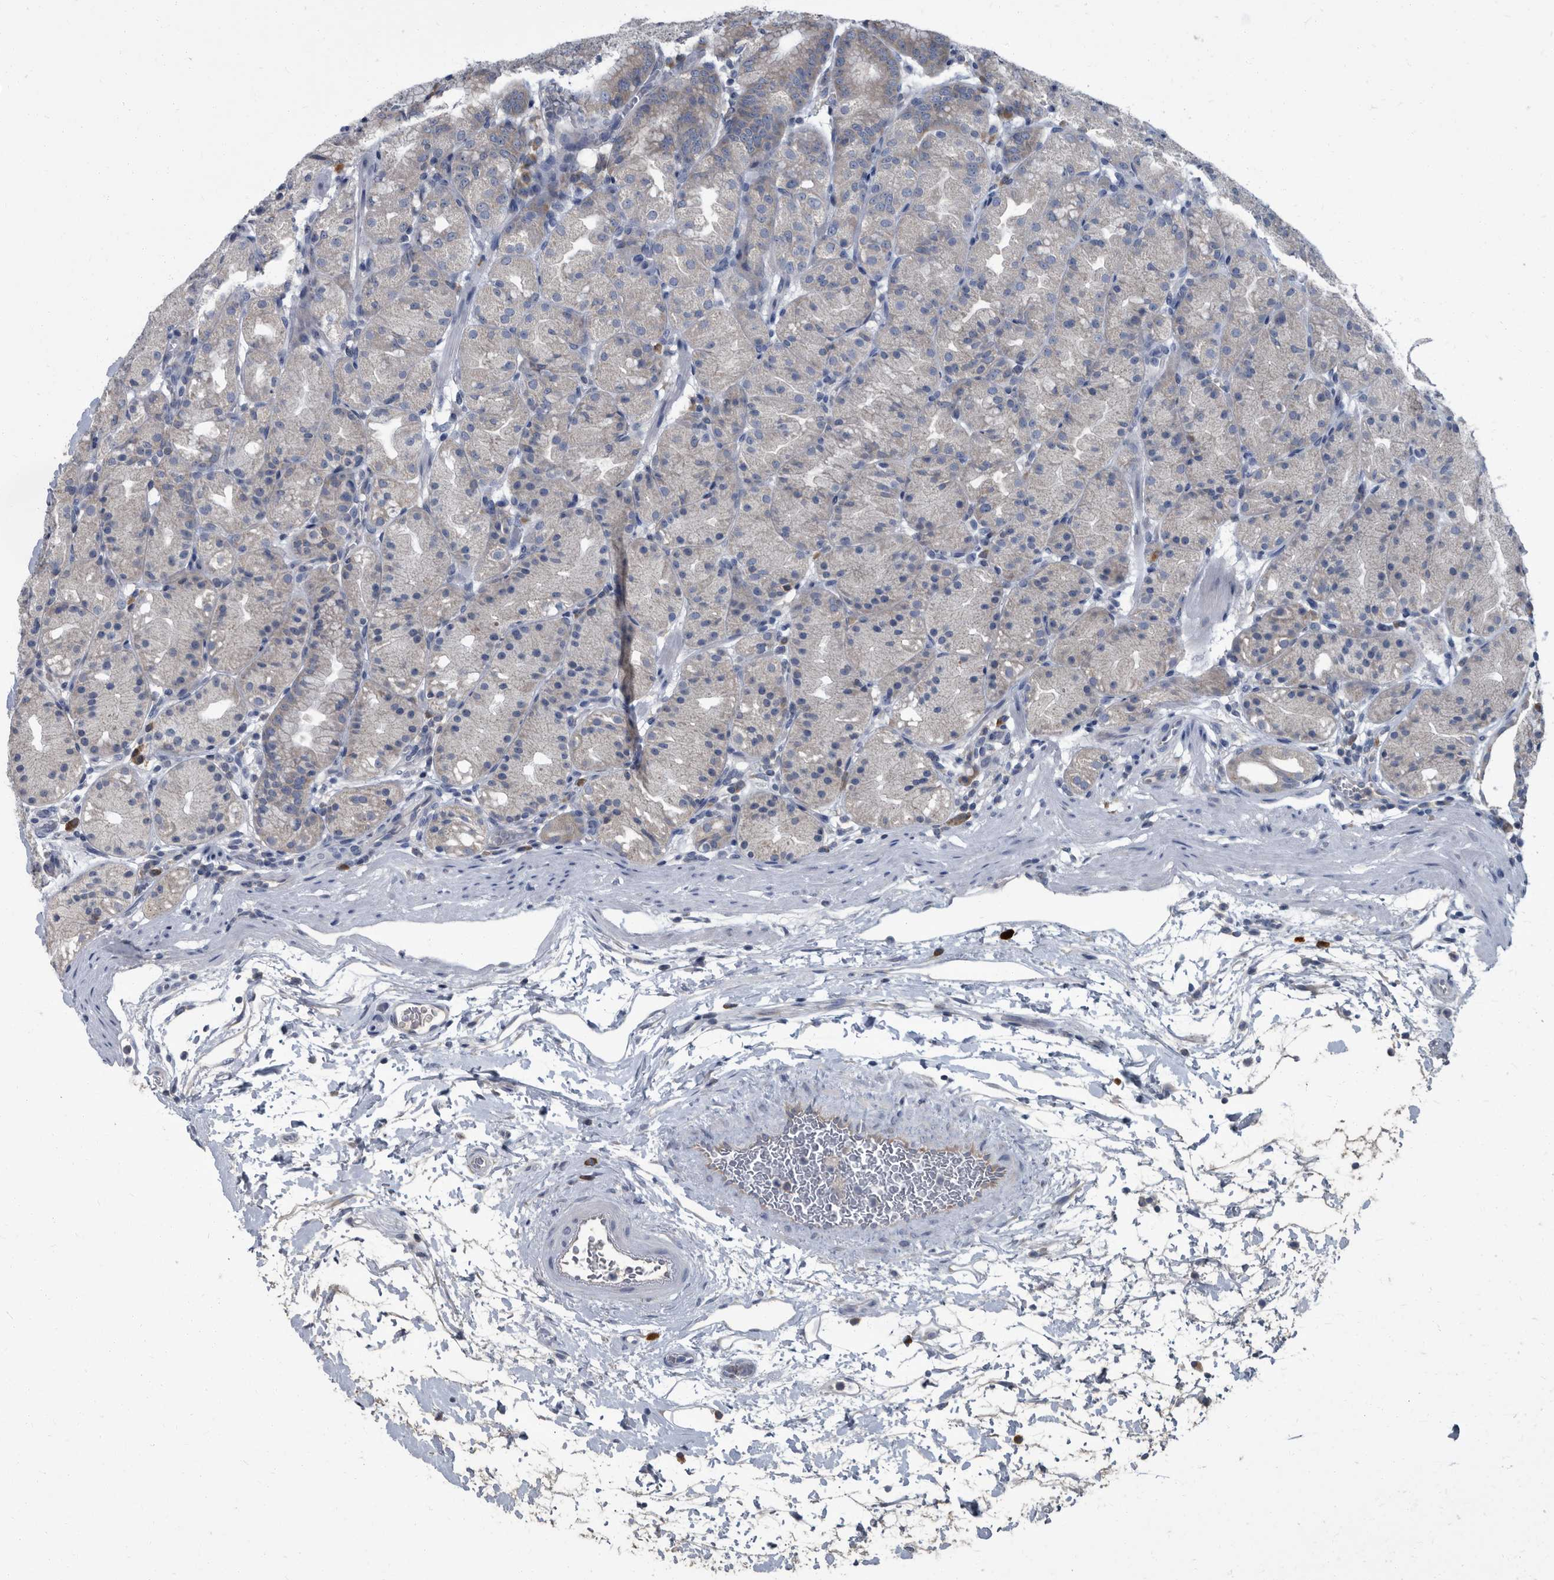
{"staining": {"intensity": "weak", "quantity": "25%-75%", "location": "cytoplasmic/membranous"}, "tissue": "stomach", "cell_type": "Glandular cells", "image_type": "normal", "snomed": [{"axis": "morphology", "description": "Normal tissue, NOS"}, {"axis": "topography", "description": "Stomach, upper"}], "caption": "Glandular cells demonstrate low levels of weak cytoplasmic/membranous staining in about 25%-75% of cells in unremarkable stomach.", "gene": "CDV3", "patient": {"sex": "male", "age": 48}}